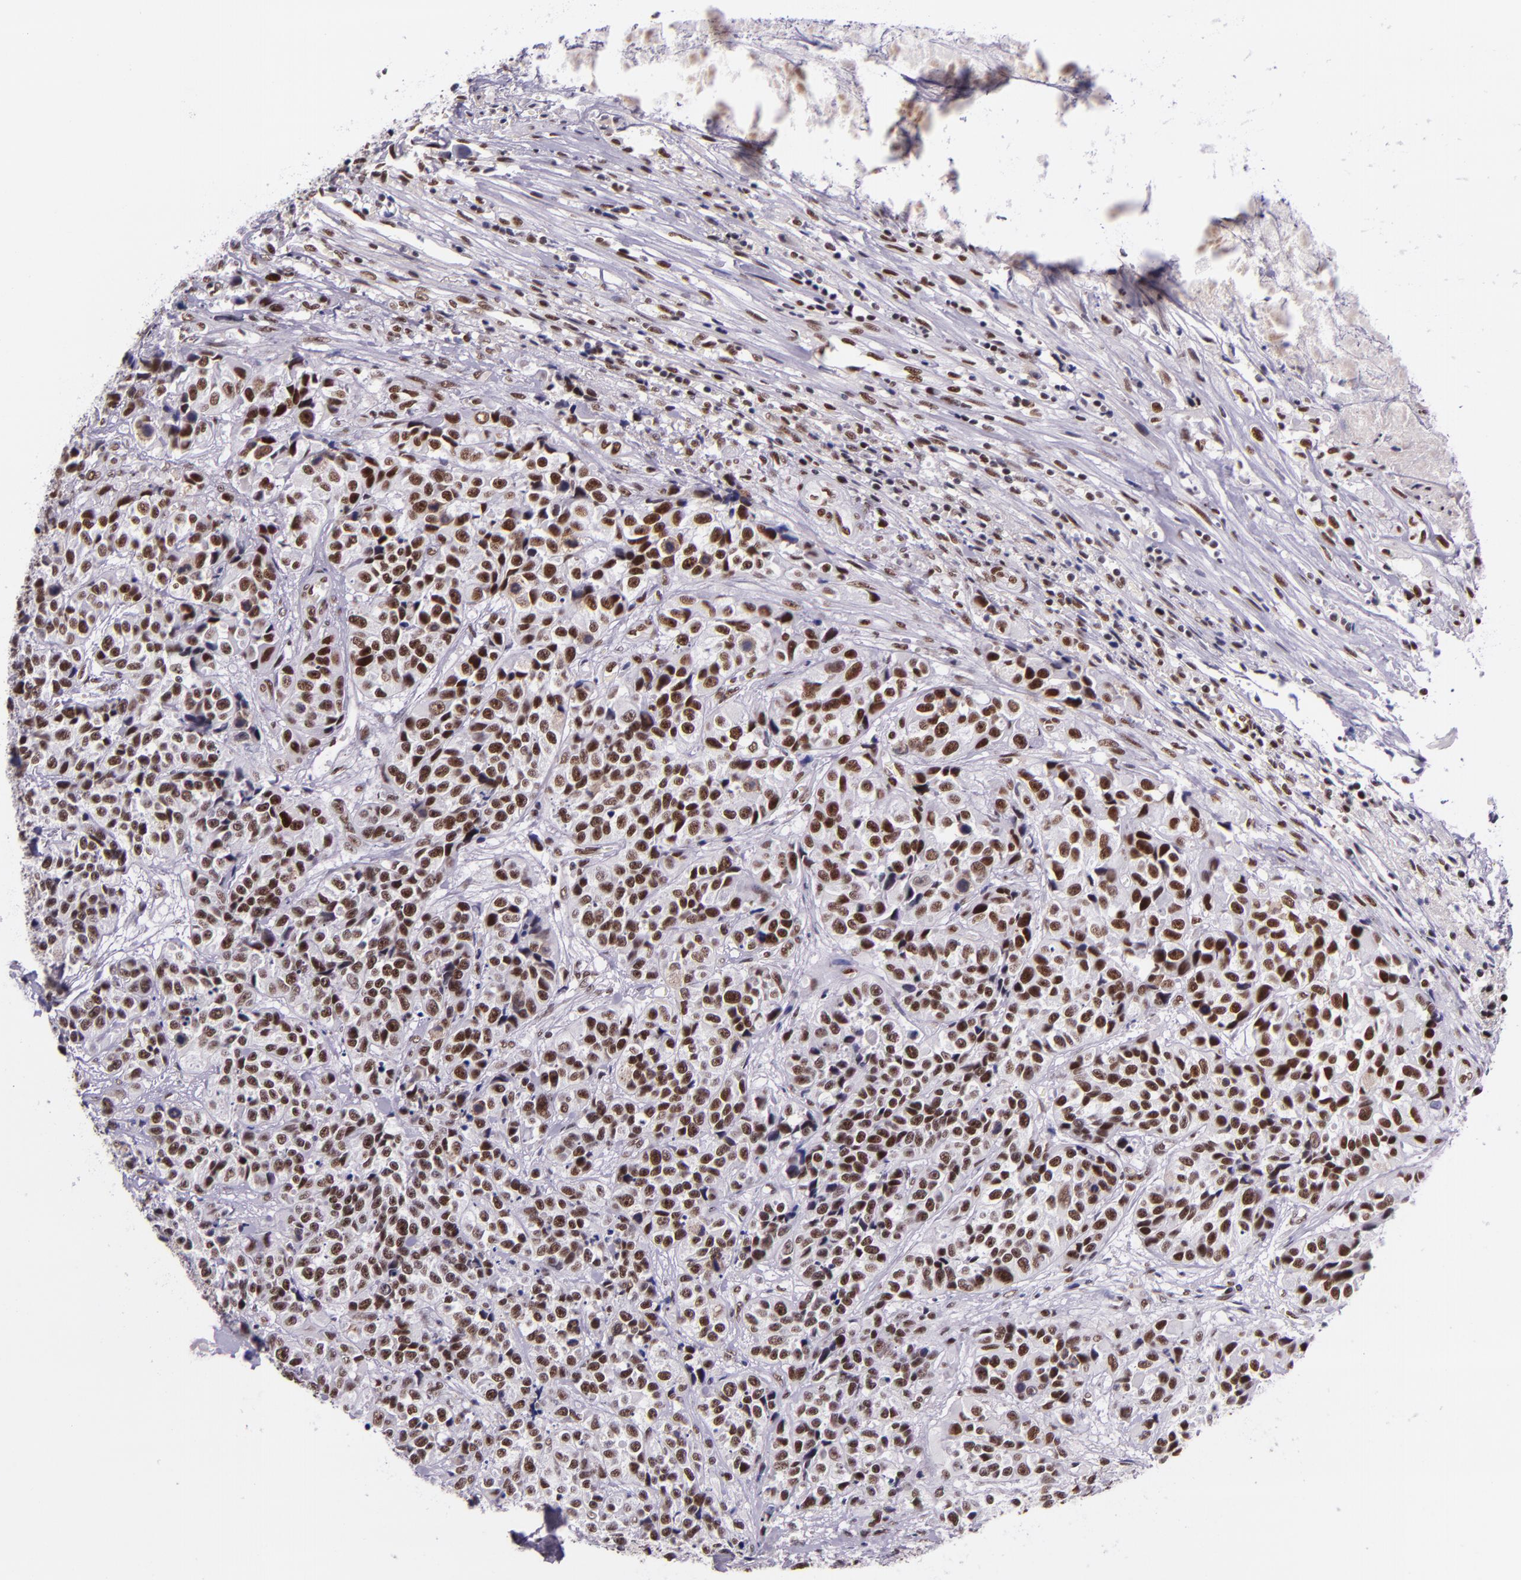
{"staining": {"intensity": "strong", "quantity": ">75%", "location": "nuclear"}, "tissue": "urothelial cancer", "cell_type": "Tumor cells", "image_type": "cancer", "snomed": [{"axis": "morphology", "description": "Urothelial carcinoma, High grade"}, {"axis": "topography", "description": "Urinary bladder"}], "caption": "The histopathology image exhibits staining of high-grade urothelial carcinoma, revealing strong nuclear protein positivity (brown color) within tumor cells. The staining was performed using DAB (3,3'-diaminobenzidine) to visualize the protein expression in brown, while the nuclei were stained in blue with hematoxylin (Magnification: 20x).", "gene": "GPKOW", "patient": {"sex": "female", "age": 81}}